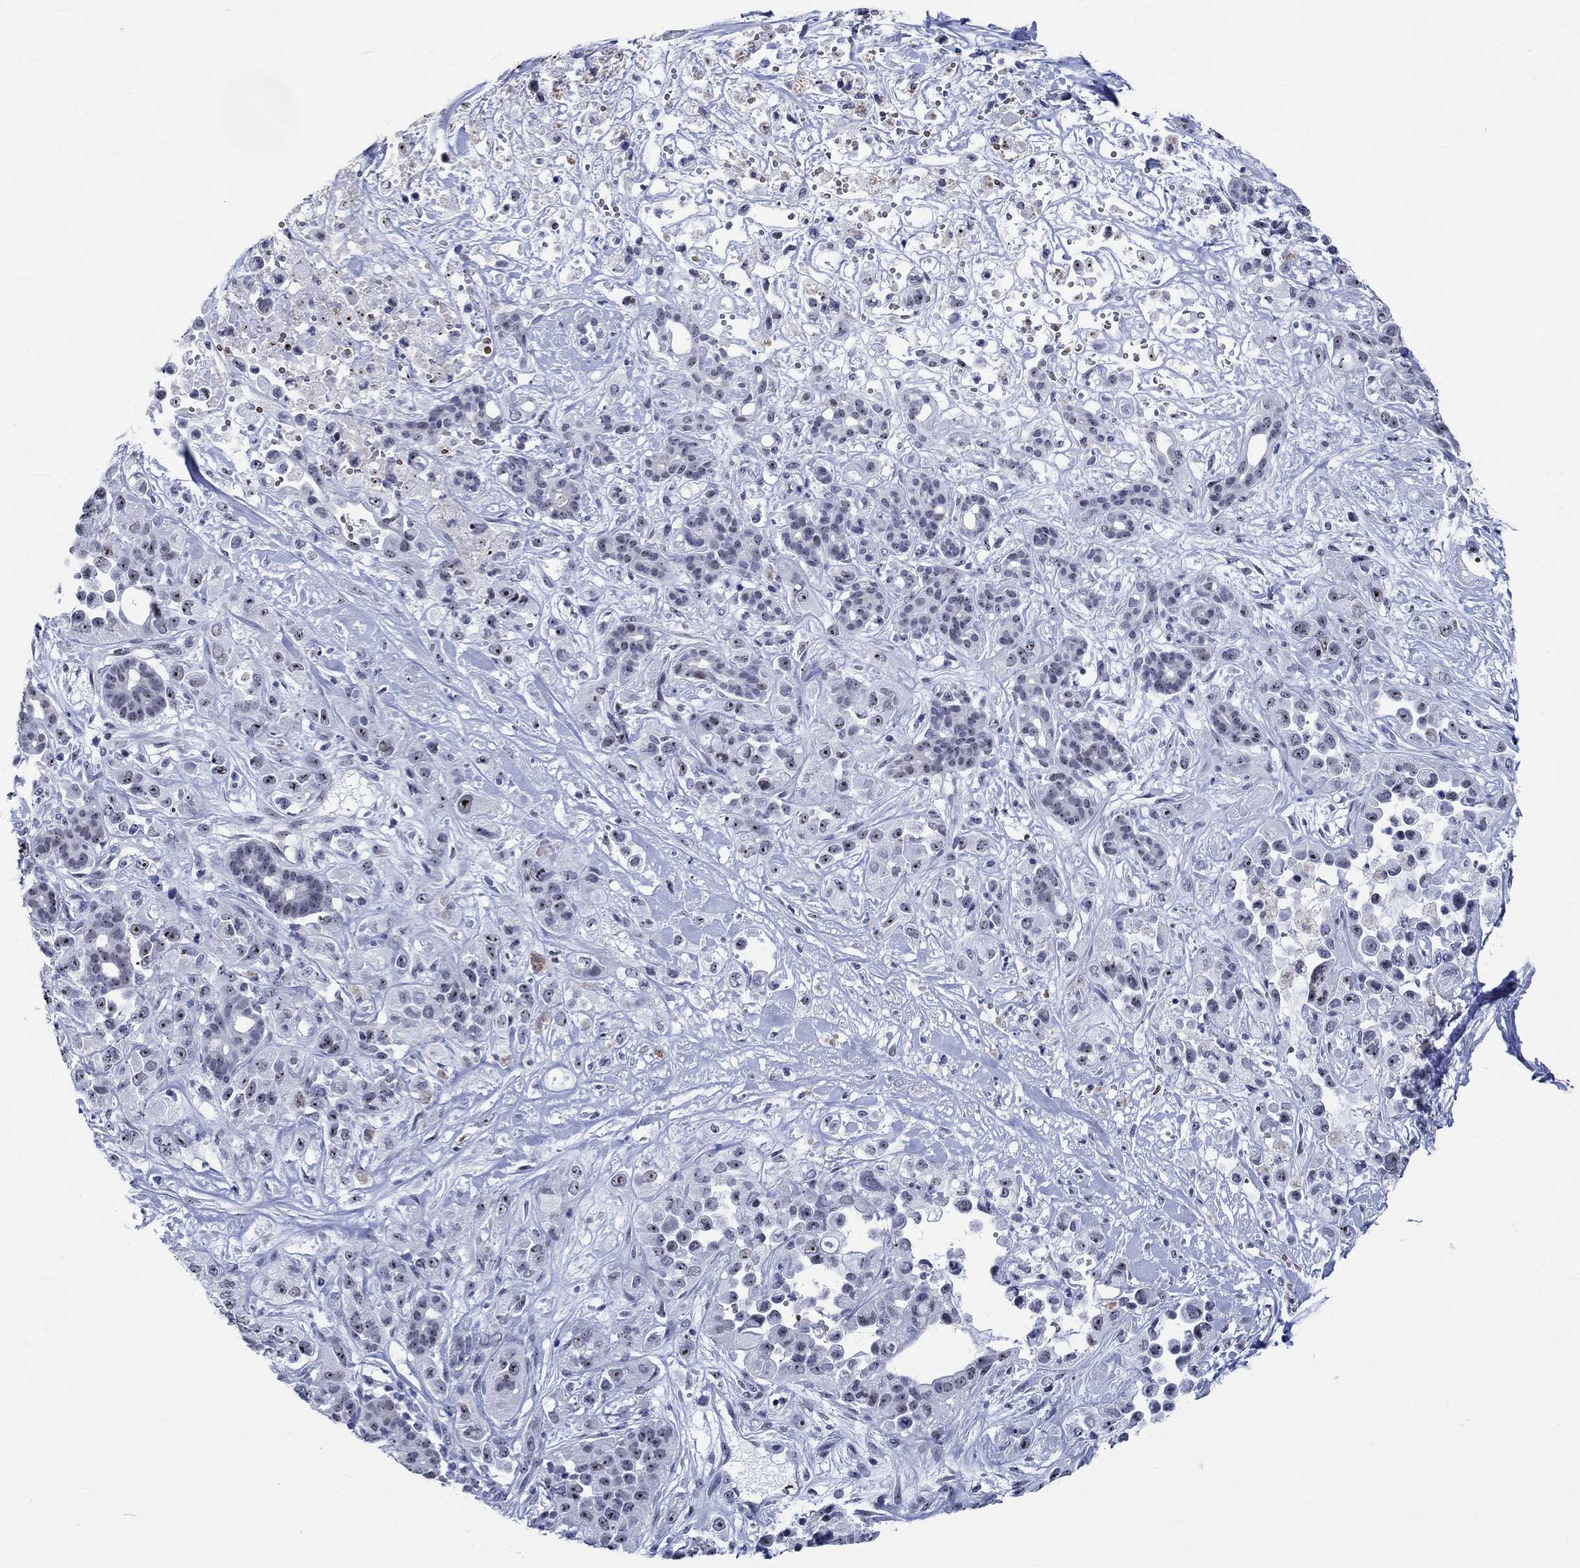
{"staining": {"intensity": "strong", "quantity": "<25%", "location": "nuclear"}, "tissue": "pancreatic cancer", "cell_type": "Tumor cells", "image_type": "cancer", "snomed": [{"axis": "morphology", "description": "Adenocarcinoma, NOS"}, {"axis": "topography", "description": "Pancreas"}], "caption": "This image reveals adenocarcinoma (pancreatic) stained with IHC to label a protein in brown. The nuclear of tumor cells show strong positivity for the protein. Nuclei are counter-stained blue.", "gene": "ZNF446", "patient": {"sex": "male", "age": 44}}